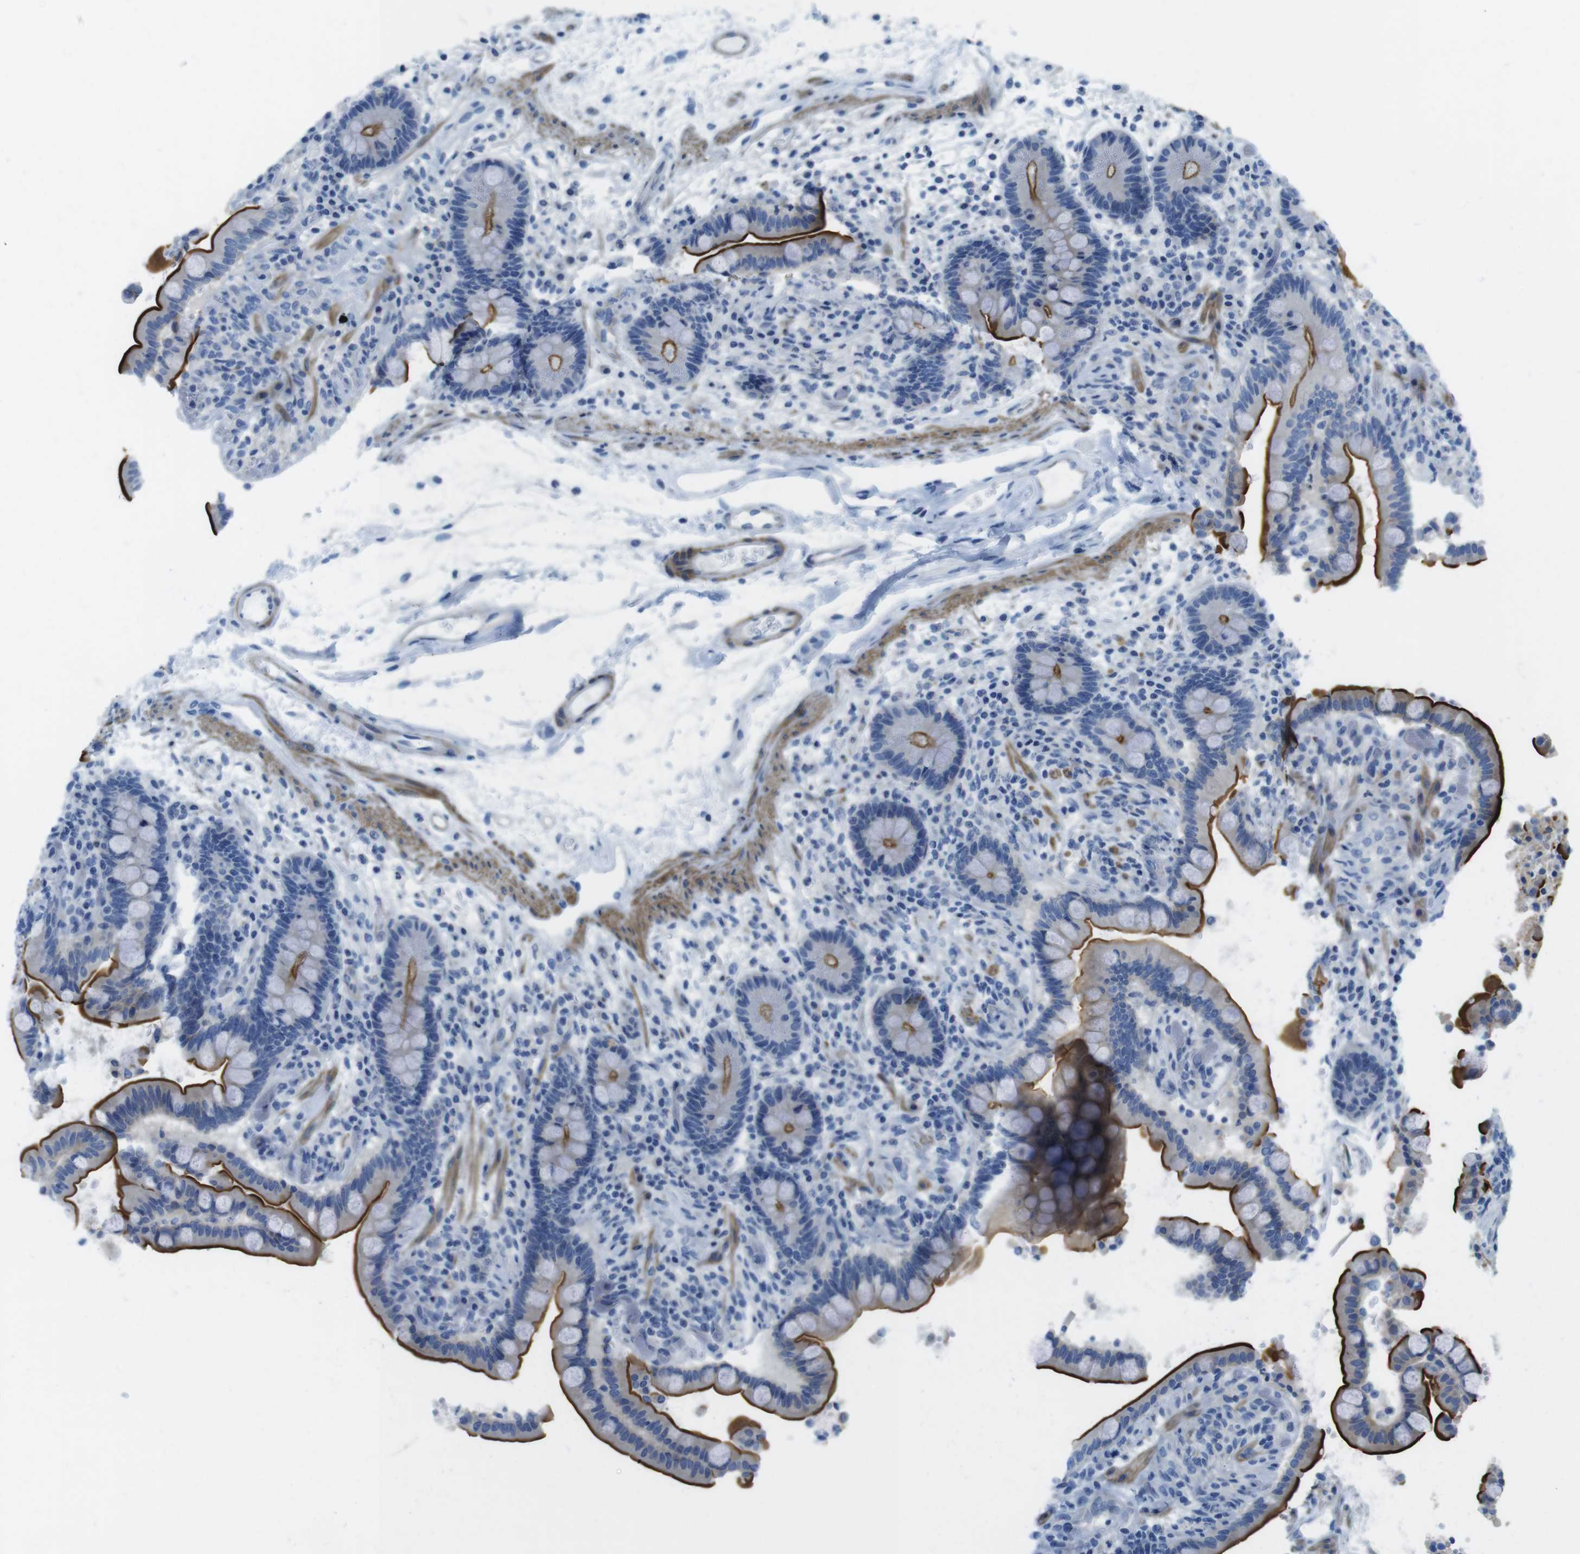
{"staining": {"intensity": "negative", "quantity": "none", "location": "none"}, "tissue": "colon", "cell_type": "Endothelial cells", "image_type": "normal", "snomed": [{"axis": "morphology", "description": "Normal tissue, NOS"}, {"axis": "topography", "description": "Colon"}], "caption": "A high-resolution image shows IHC staining of unremarkable colon, which displays no significant expression in endothelial cells. (Immunohistochemistry, brightfield microscopy, high magnification).", "gene": "ASIC5", "patient": {"sex": "male", "age": 73}}